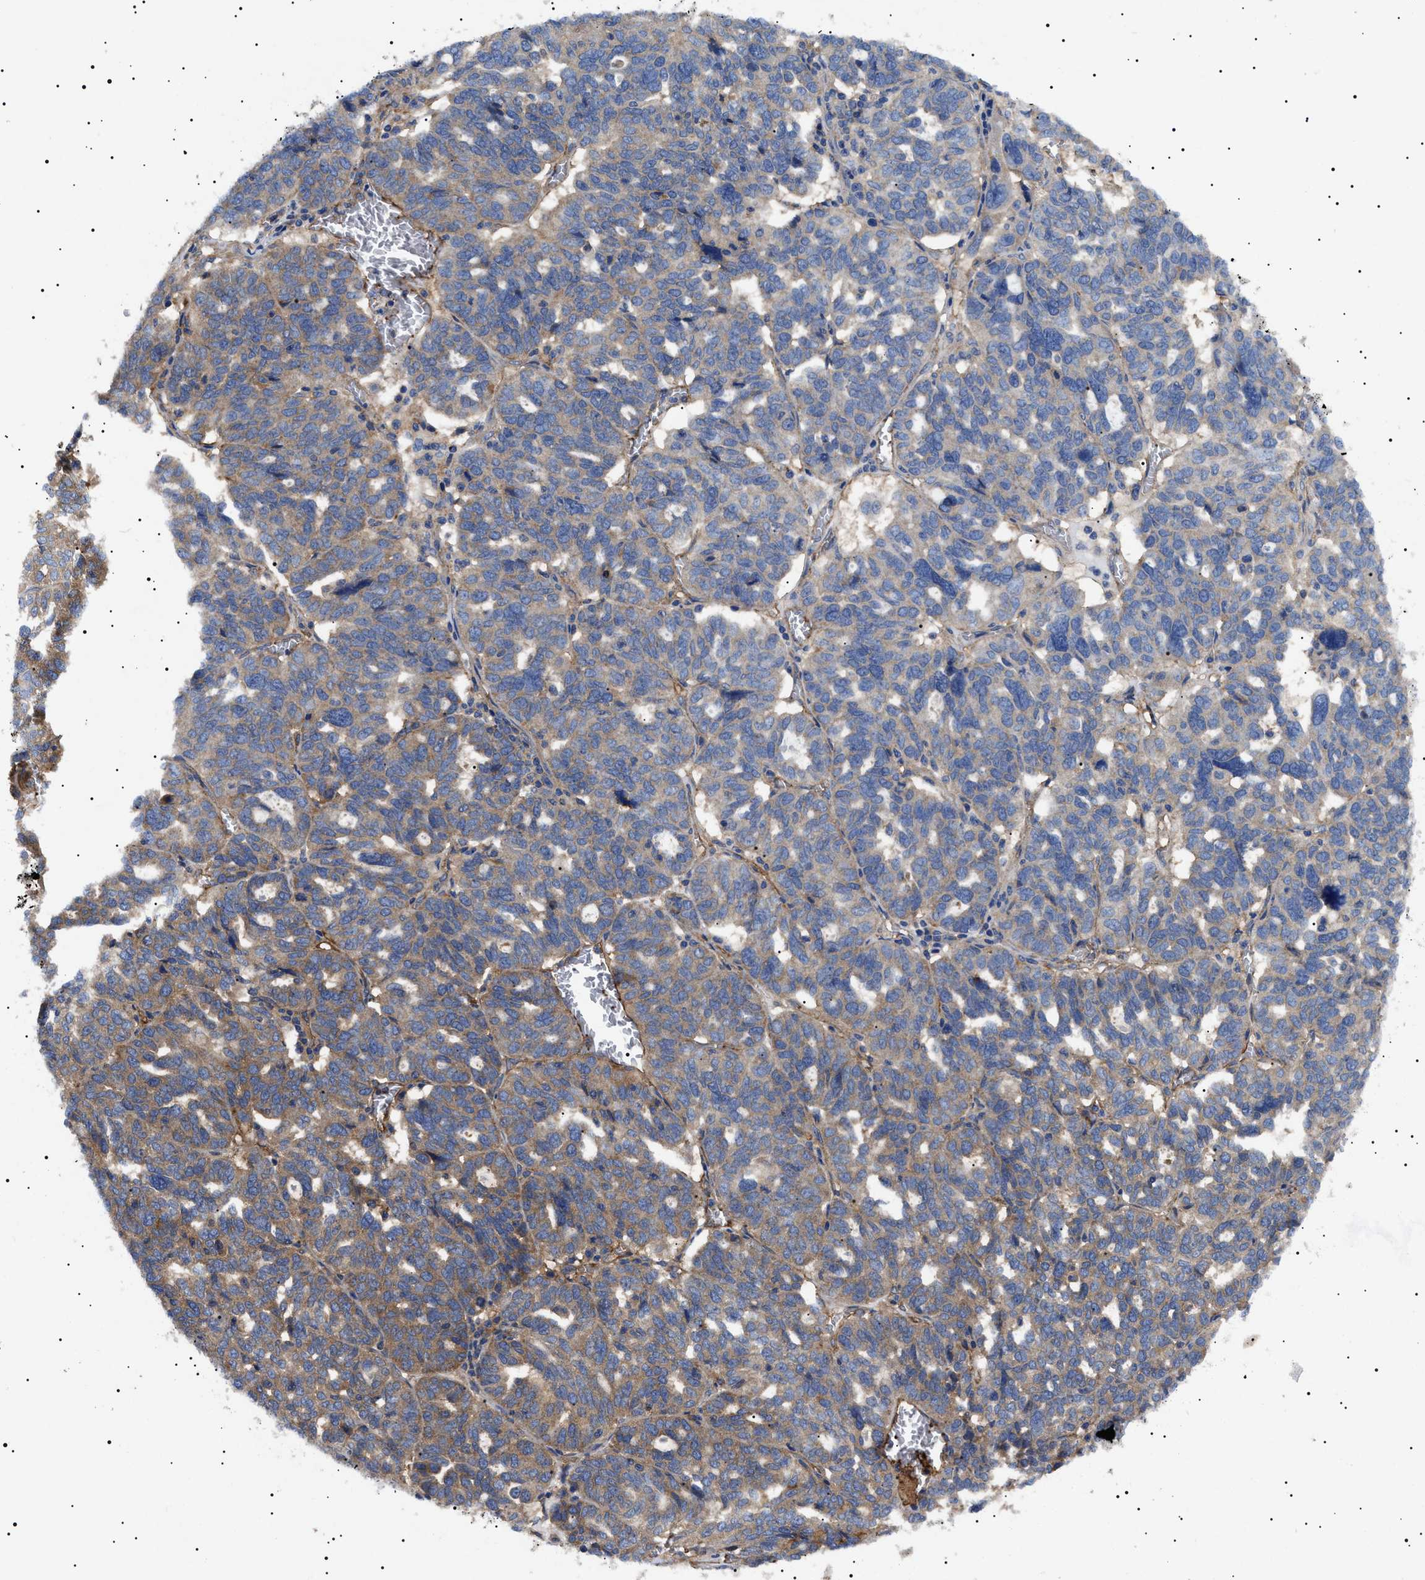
{"staining": {"intensity": "moderate", "quantity": "25%-75%", "location": "cytoplasmic/membranous"}, "tissue": "ovarian cancer", "cell_type": "Tumor cells", "image_type": "cancer", "snomed": [{"axis": "morphology", "description": "Cystadenocarcinoma, serous, NOS"}, {"axis": "topography", "description": "Ovary"}], "caption": "IHC (DAB) staining of ovarian cancer shows moderate cytoplasmic/membranous protein positivity in approximately 25%-75% of tumor cells. The staining was performed using DAB, with brown indicating positive protein expression. Nuclei are stained blue with hematoxylin.", "gene": "TPP2", "patient": {"sex": "female", "age": 59}}